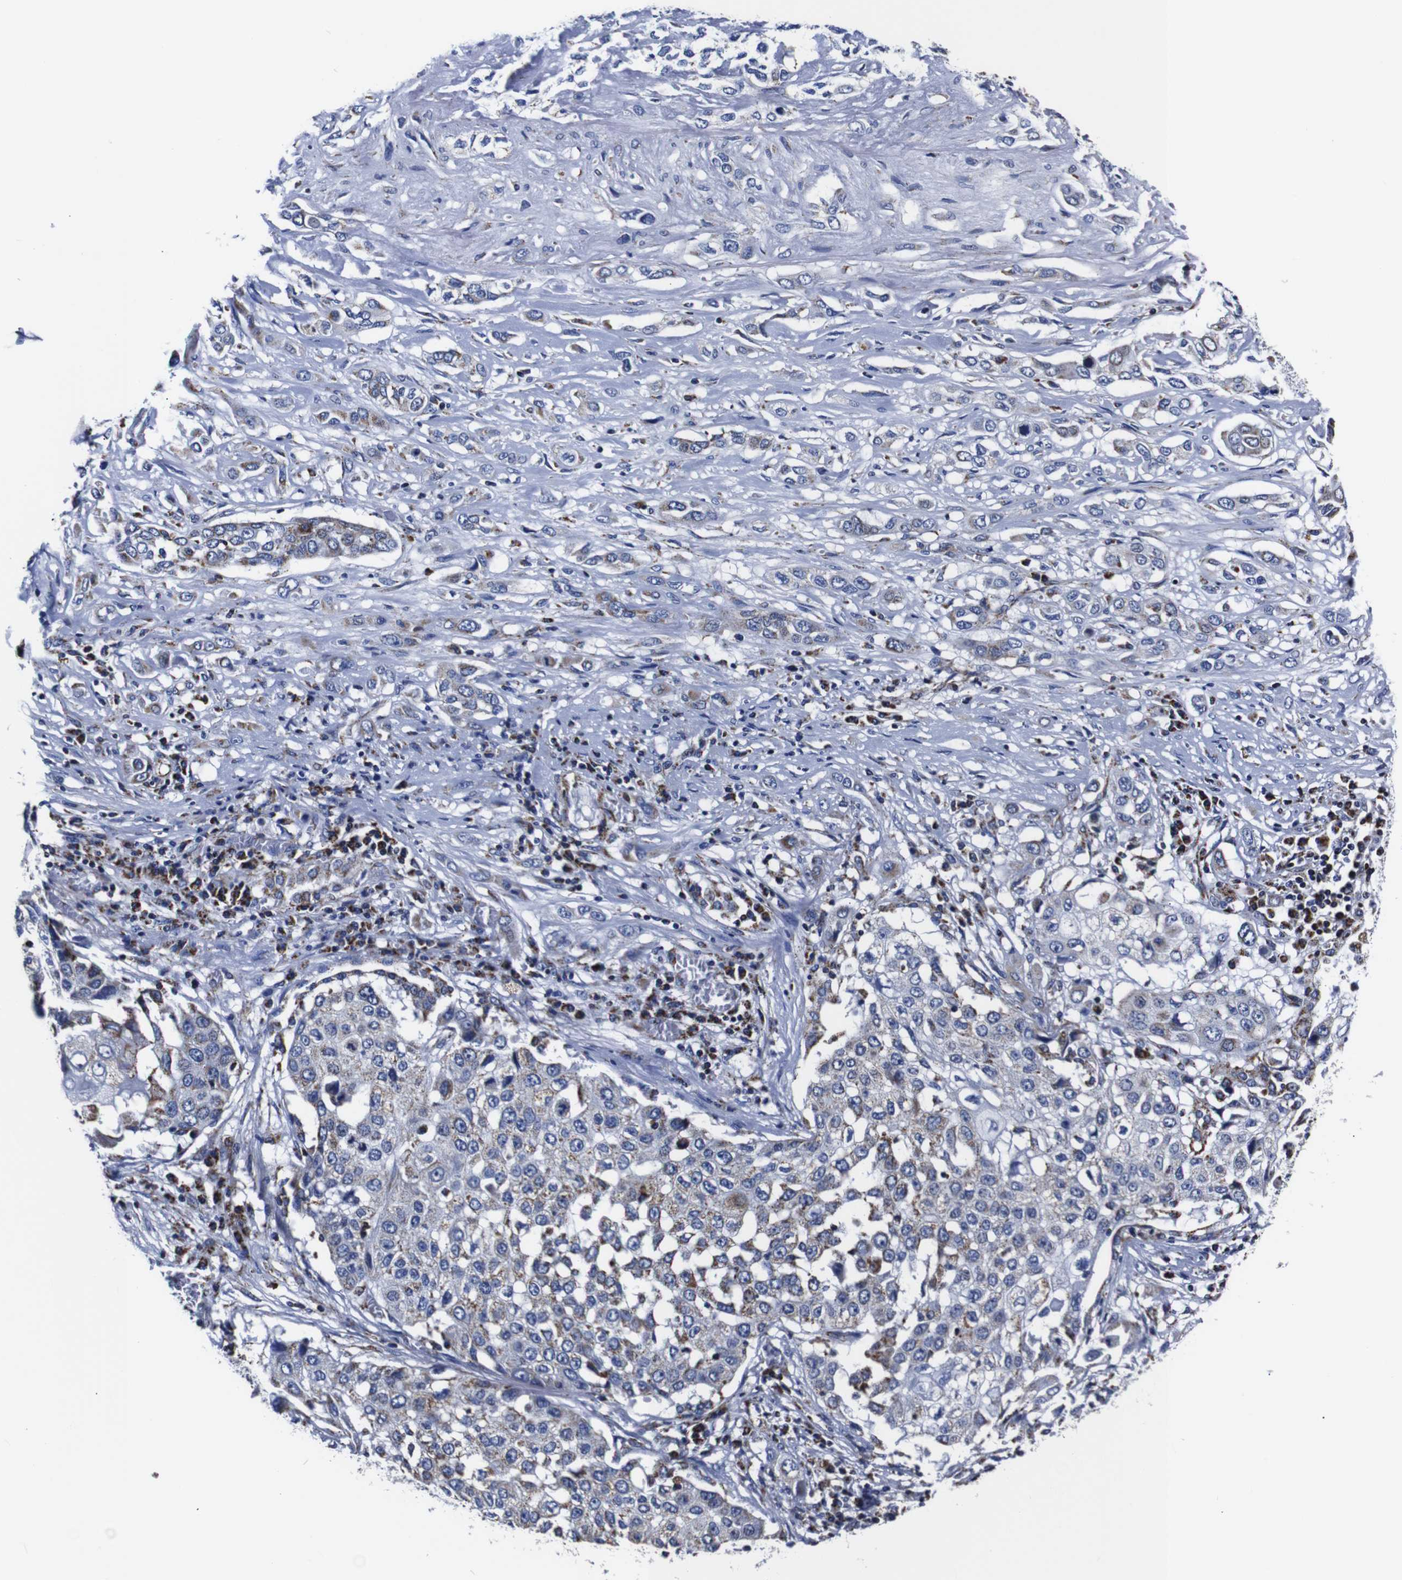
{"staining": {"intensity": "moderate", "quantity": "<25%", "location": "cytoplasmic/membranous"}, "tissue": "lung cancer", "cell_type": "Tumor cells", "image_type": "cancer", "snomed": [{"axis": "morphology", "description": "Squamous cell carcinoma, NOS"}, {"axis": "topography", "description": "Lung"}], "caption": "Immunohistochemical staining of human squamous cell carcinoma (lung) displays low levels of moderate cytoplasmic/membranous protein positivity in approximately <25% of tumor cells.", "gene": "FKBP9", "patient": {"sex": "male", "age": 71}}